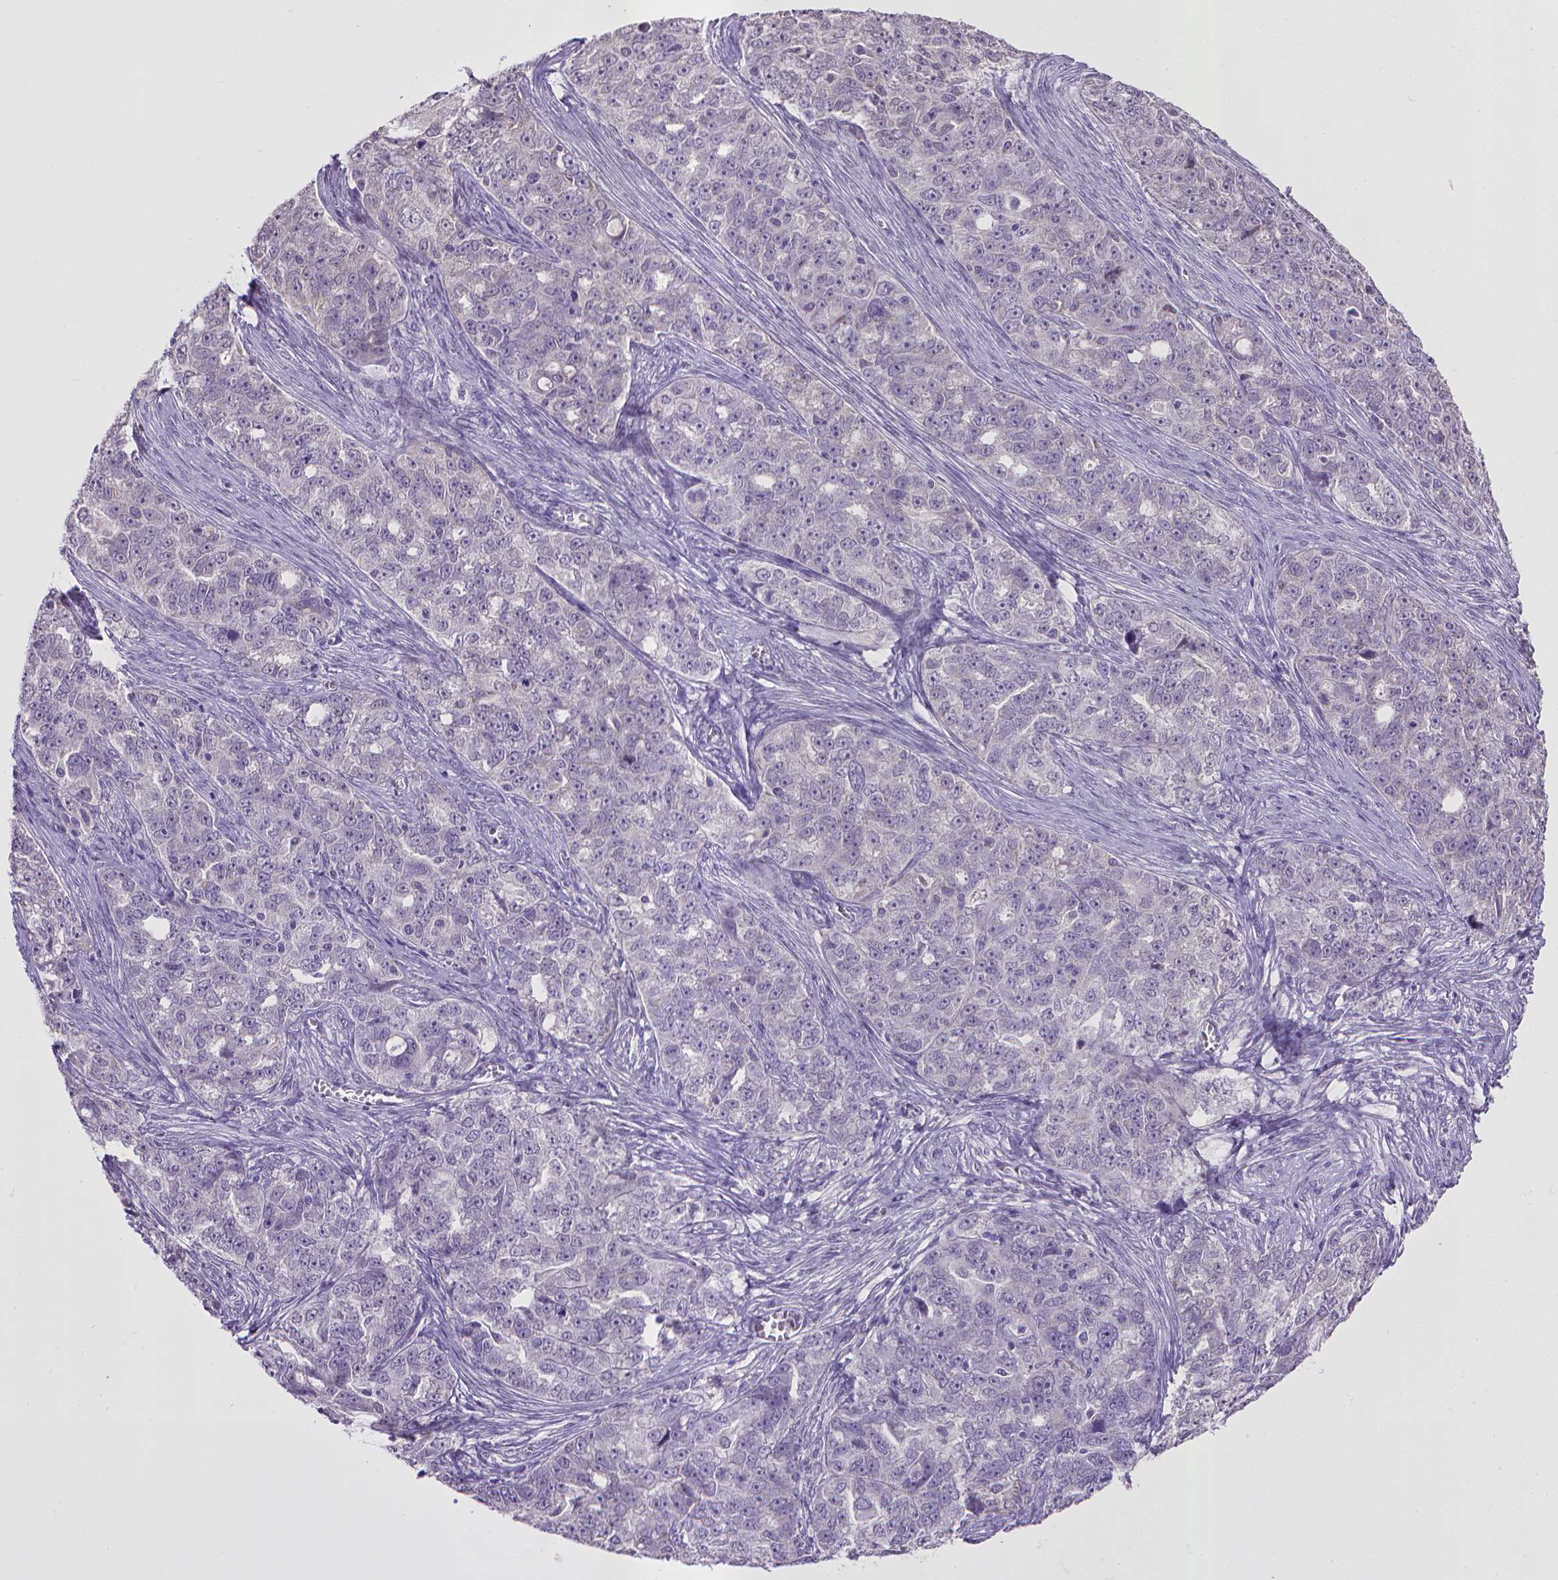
{"staining": {"intensity": "negative", "quantity": "none", "location": "none"}, "tissue": "ovarian cancer", "cell_type": "Tumor cells", "image_type": "cancer", "snomed": [{"axis": "morphology", "description": "Cystadenocarcinoma, serous, NOS"}, {"axis": "topography", "description": "Ovary"}], "caption": "Tumor cells show no significant protein expression in serous cystadenocarcinoma (ovarian).", "gene": "KMO", "patient": {"sex": "female", "age": 51}}